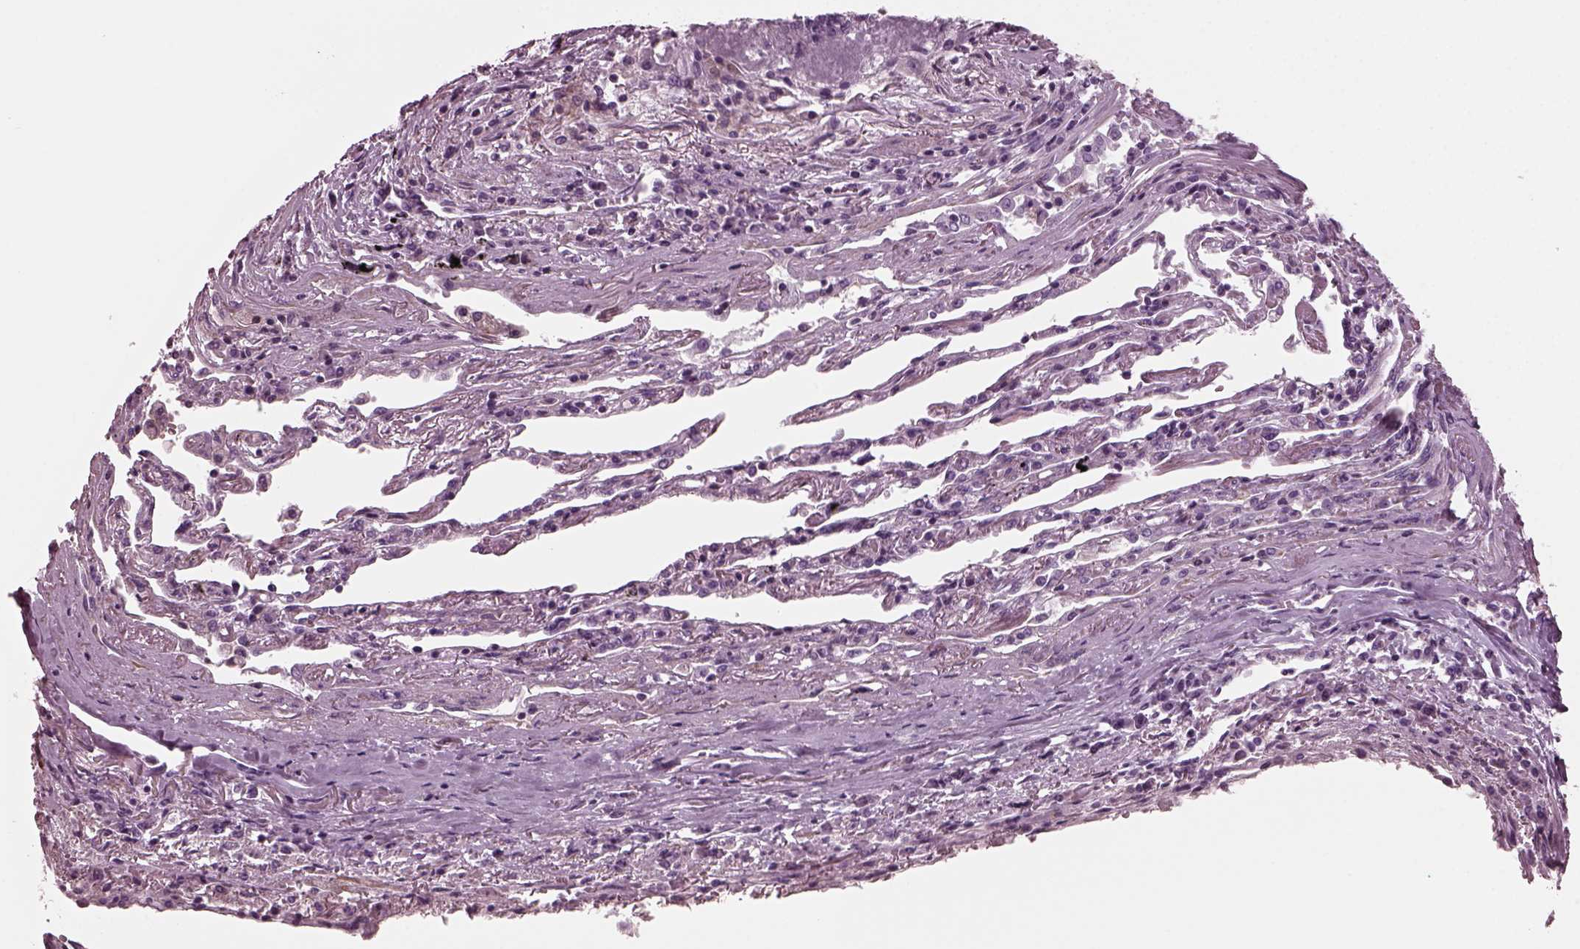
{"staining": {"intensity": "negative", "quantity": "none", "location": "none"}, "tissue": "lung cancer", "cell_type": "Tumor cells", "image_type": "cancer", "snomed": [{"axis": "morphology", "description": "Squamous cell carcinoma, NOS"}, {"axis": "topography", "description": "Lung"}], "caption": "Immunohistochemistry micrograph of neoplastic tissue: human lung squamous cell carcinoma stained with DAB exhibits no significant protein positivity in tumor cells.", "gene": "GDF11", "patient": {"sex": "male", "age": 73}}